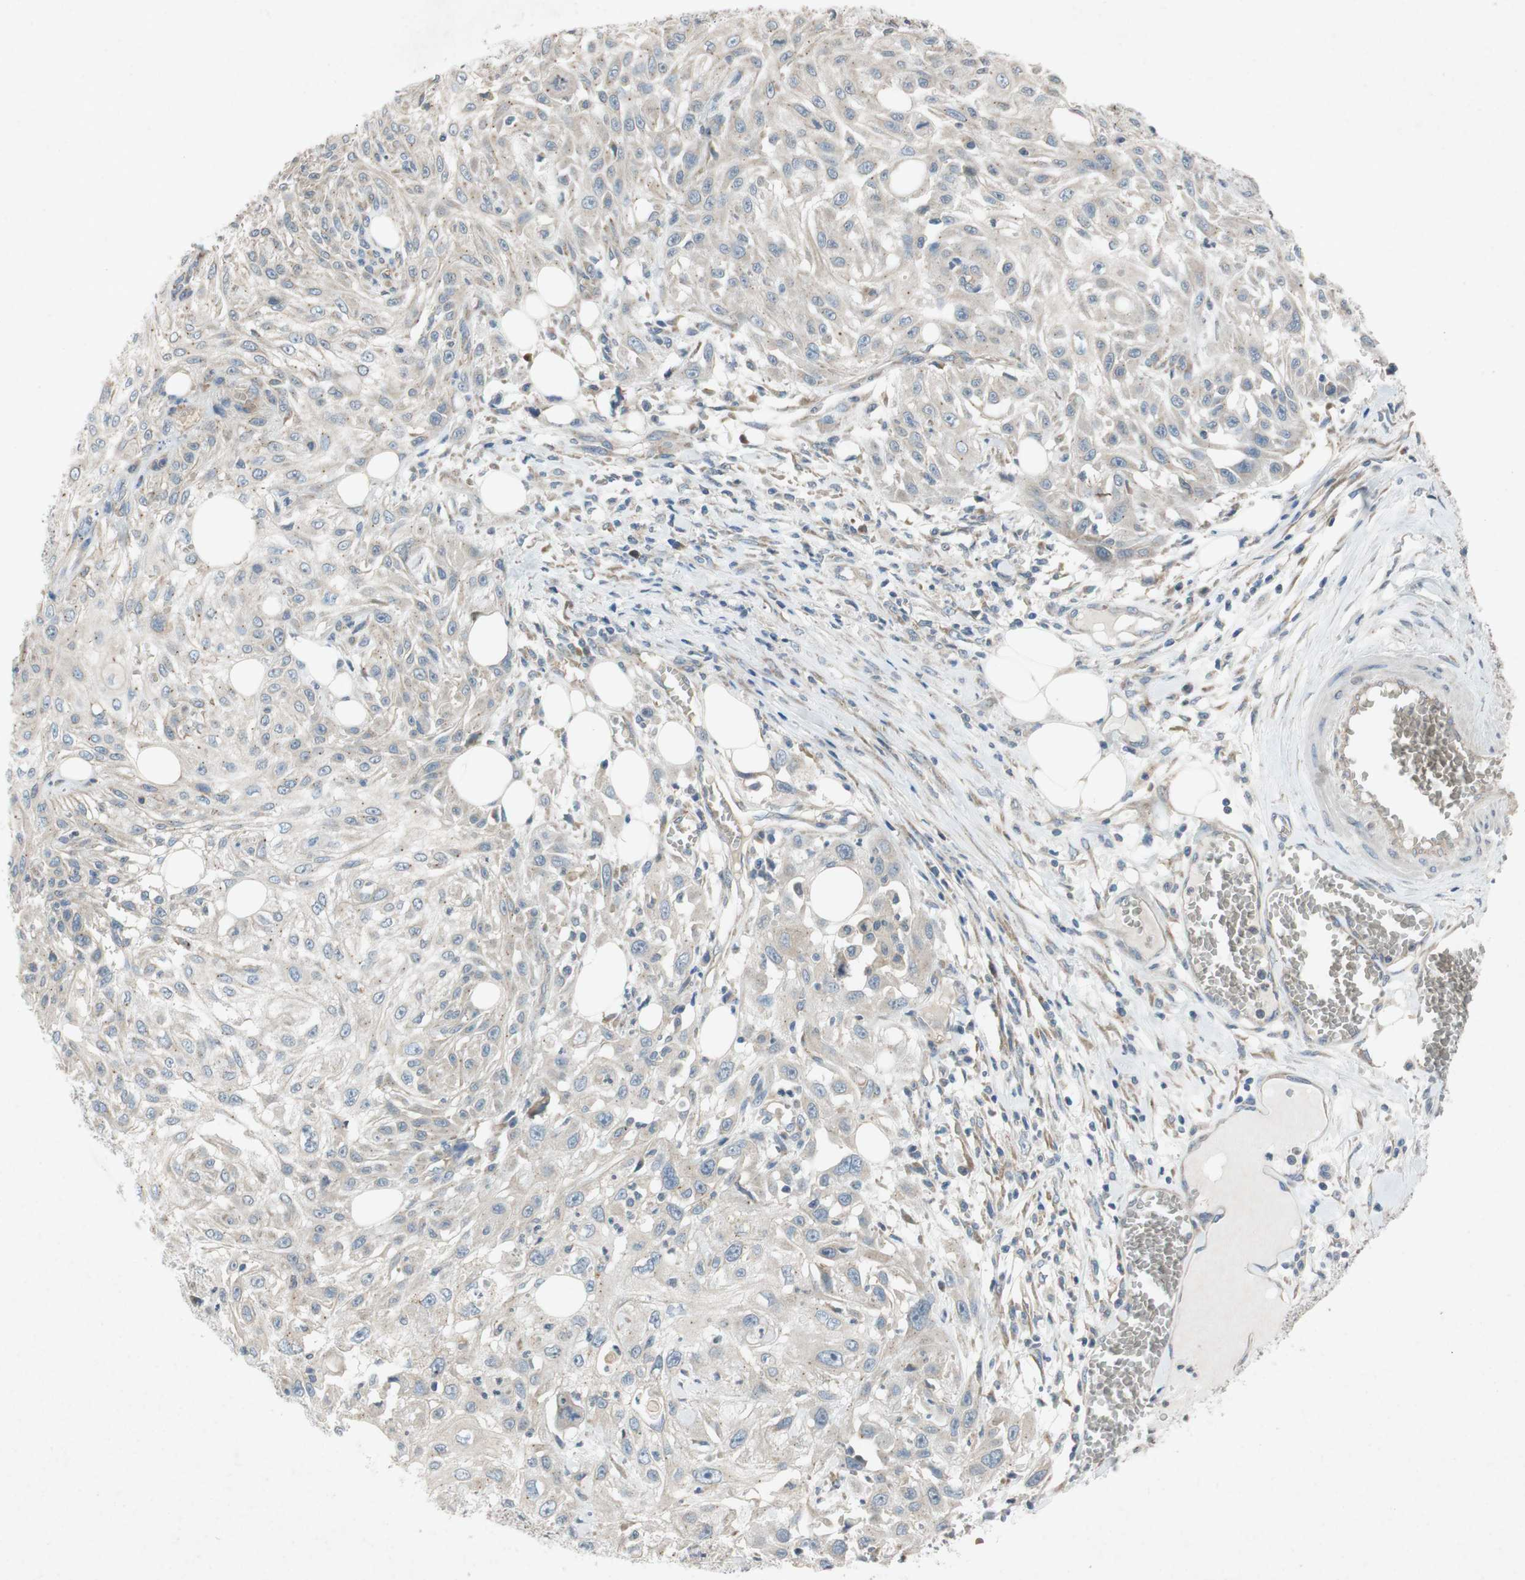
{"staining": {"intensity": "negative", "quantity": "none", "location": "none"}, "tissue": "skin cancer", "cell_type": "Tumor cells", "image_type": "cancer", "snomed": [{"axis": "morphology", "description": "Squamous cell carcinoma, NOS"}, {"axis": "topography", "description": "Skin"}], "caption": "High power microscopy image of an IHC image of skin squamous cell carcinoma, revealing no significant expression in tumor cells.", "gene": "ADD2", "patient": {"sex": "male", "age": 75}}